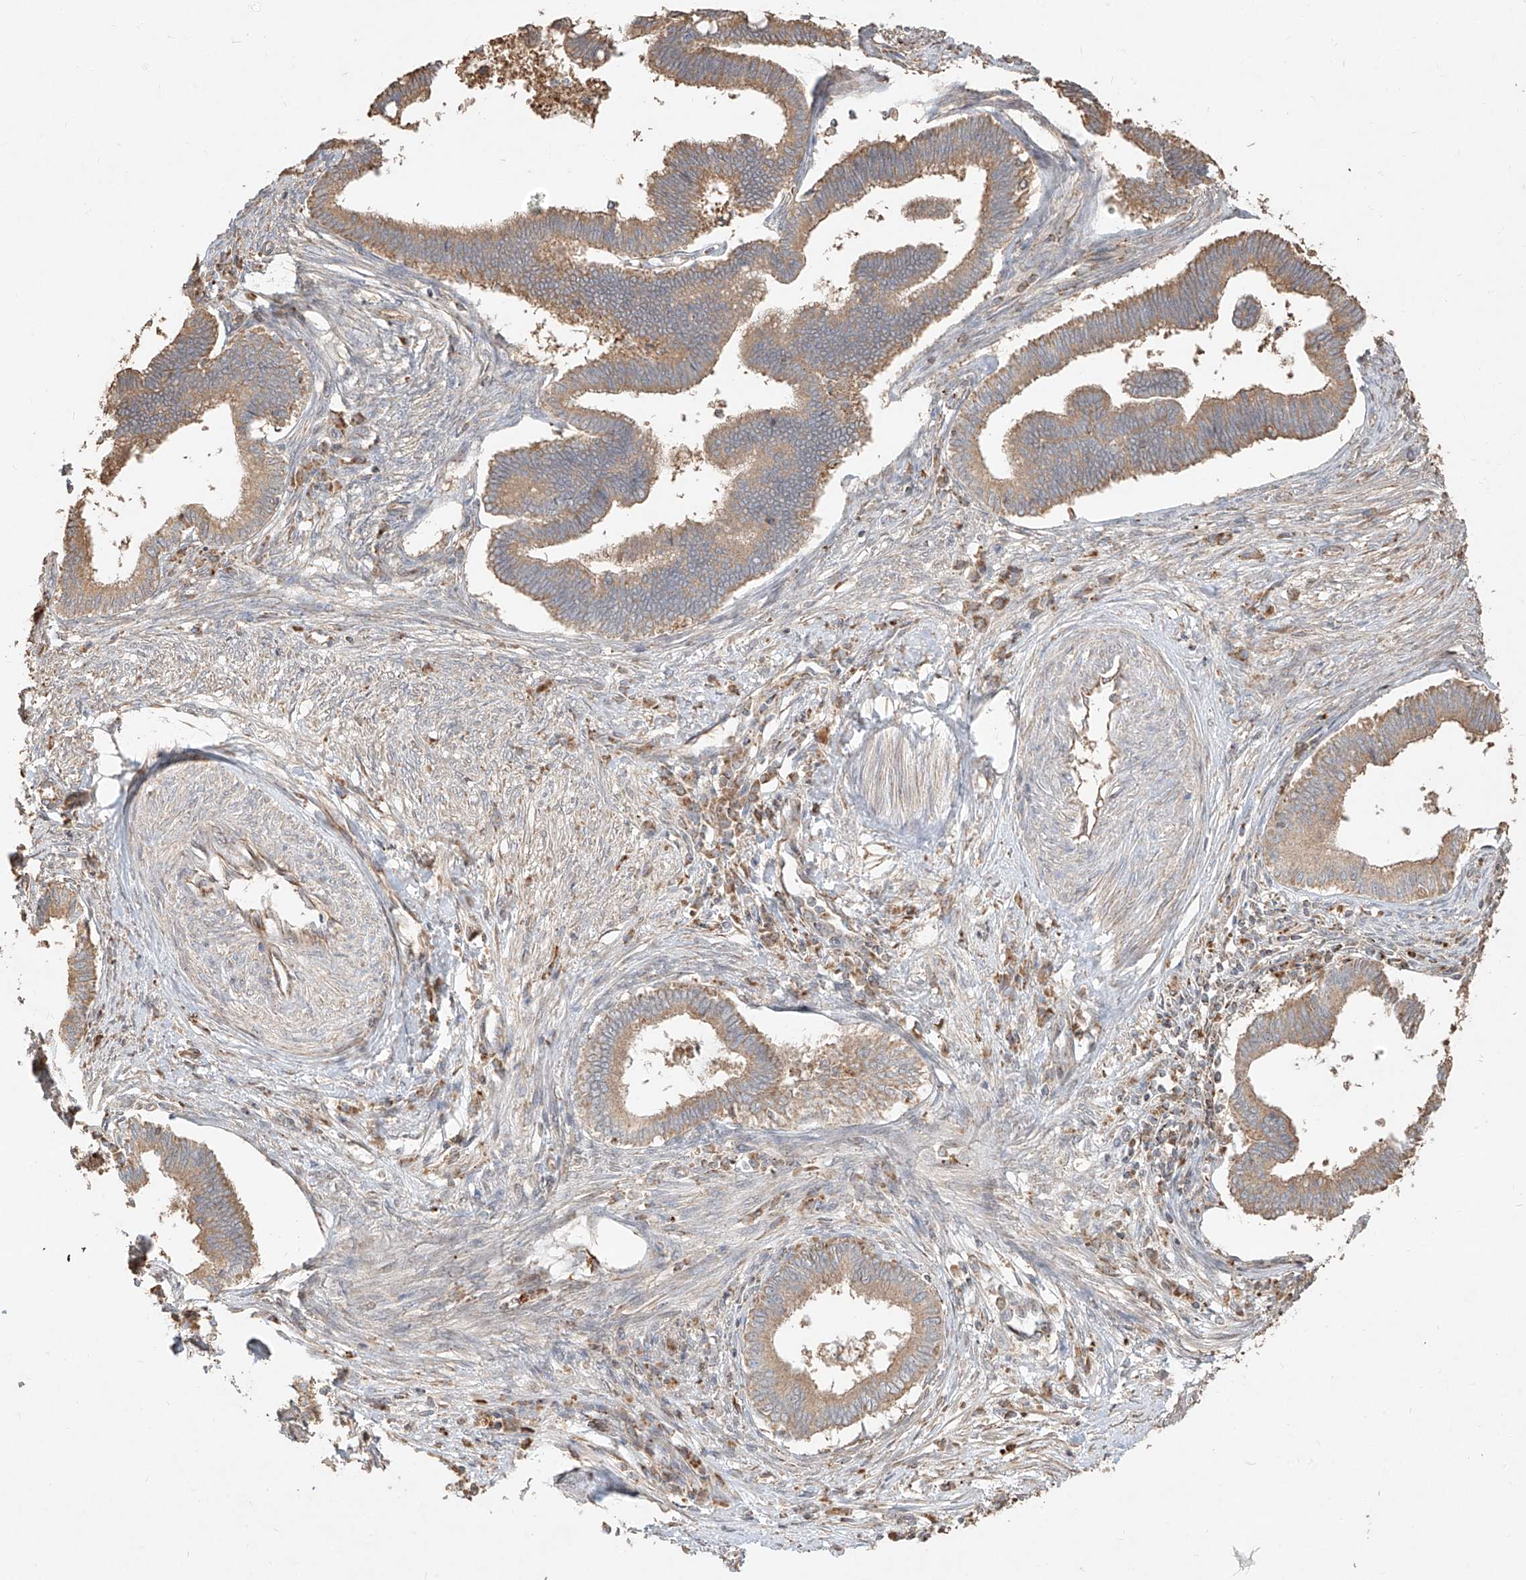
{"staining": {"intensity": "moderate", "quantity": ">75%", "location": "cytoplasmic/membranous"}, "tissue": "cervical cancer", "cell_type": "Tumor cells", "image_type": "cancer", "snomed": [{"axis": "morphology", "description": "Adenocarcinoma, NOS"}, {"axis": "topography", "description": "Cervix"}], "caption": "This is an image of IHC staining of cervical cancer, which shows moderate expression in the cytoplasmic/membranous of tumor cells.", "gene": "EFNB1", "patient": {"sex": "female", "age": 36}}